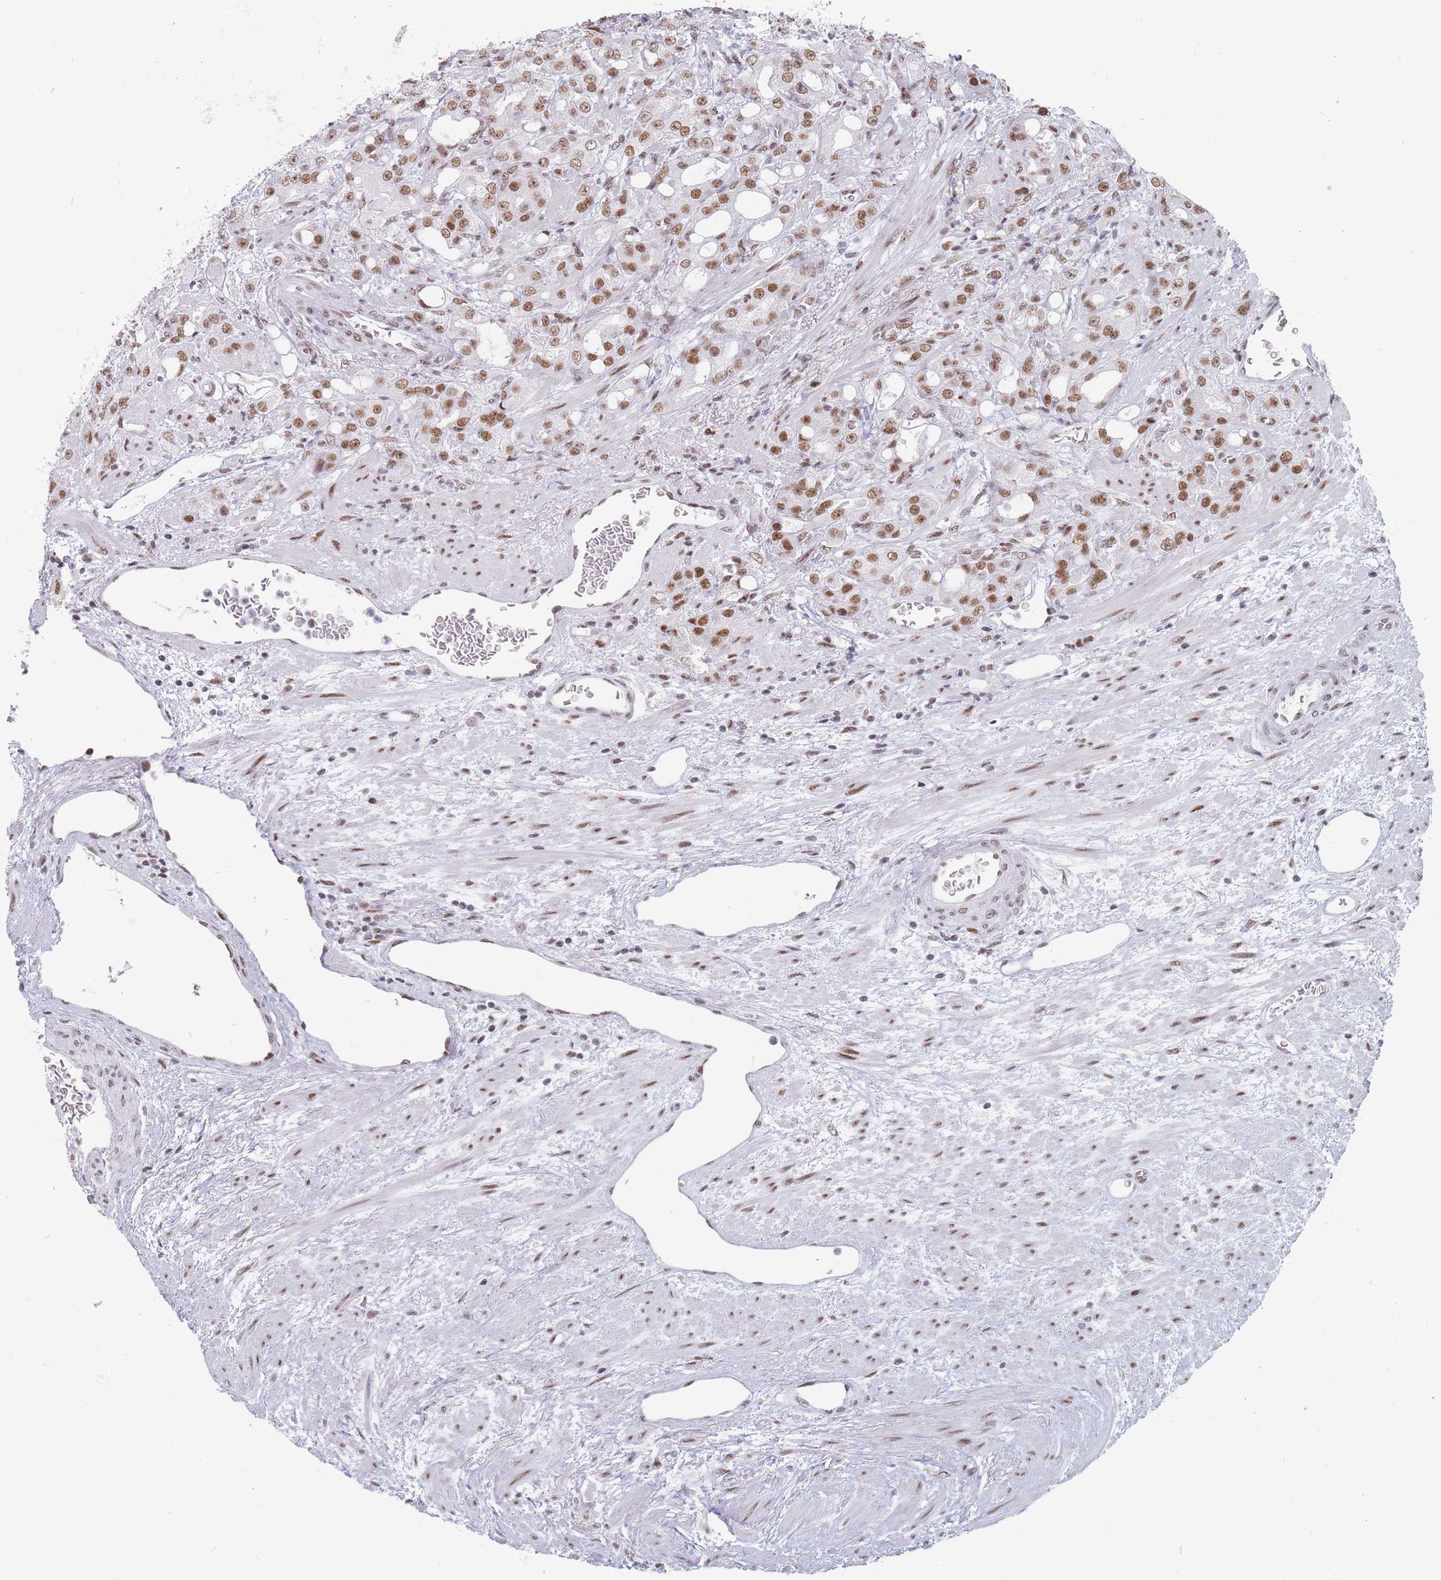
{"staining": {"intensity": "moderate", "quantity": ">75%", "location": "nuclear"}, "tissue": "prostate cancer", "cell_type": "Tumor cells", "image_type": "cancer", "snomed": [{"axis": "morphology", "description": "Adenocarcinoma, High grade"}, {"axis": "topography", "description": "Prostate"}], "caption": "Tumor cells demonstrate medium levels of moderate nuclear staining in approximately >75% of cells in human prostate cancer (high-grade adenocarcinoma).", "gene": "SAFB2", "patient": {"sex": "male", "age": 69}}